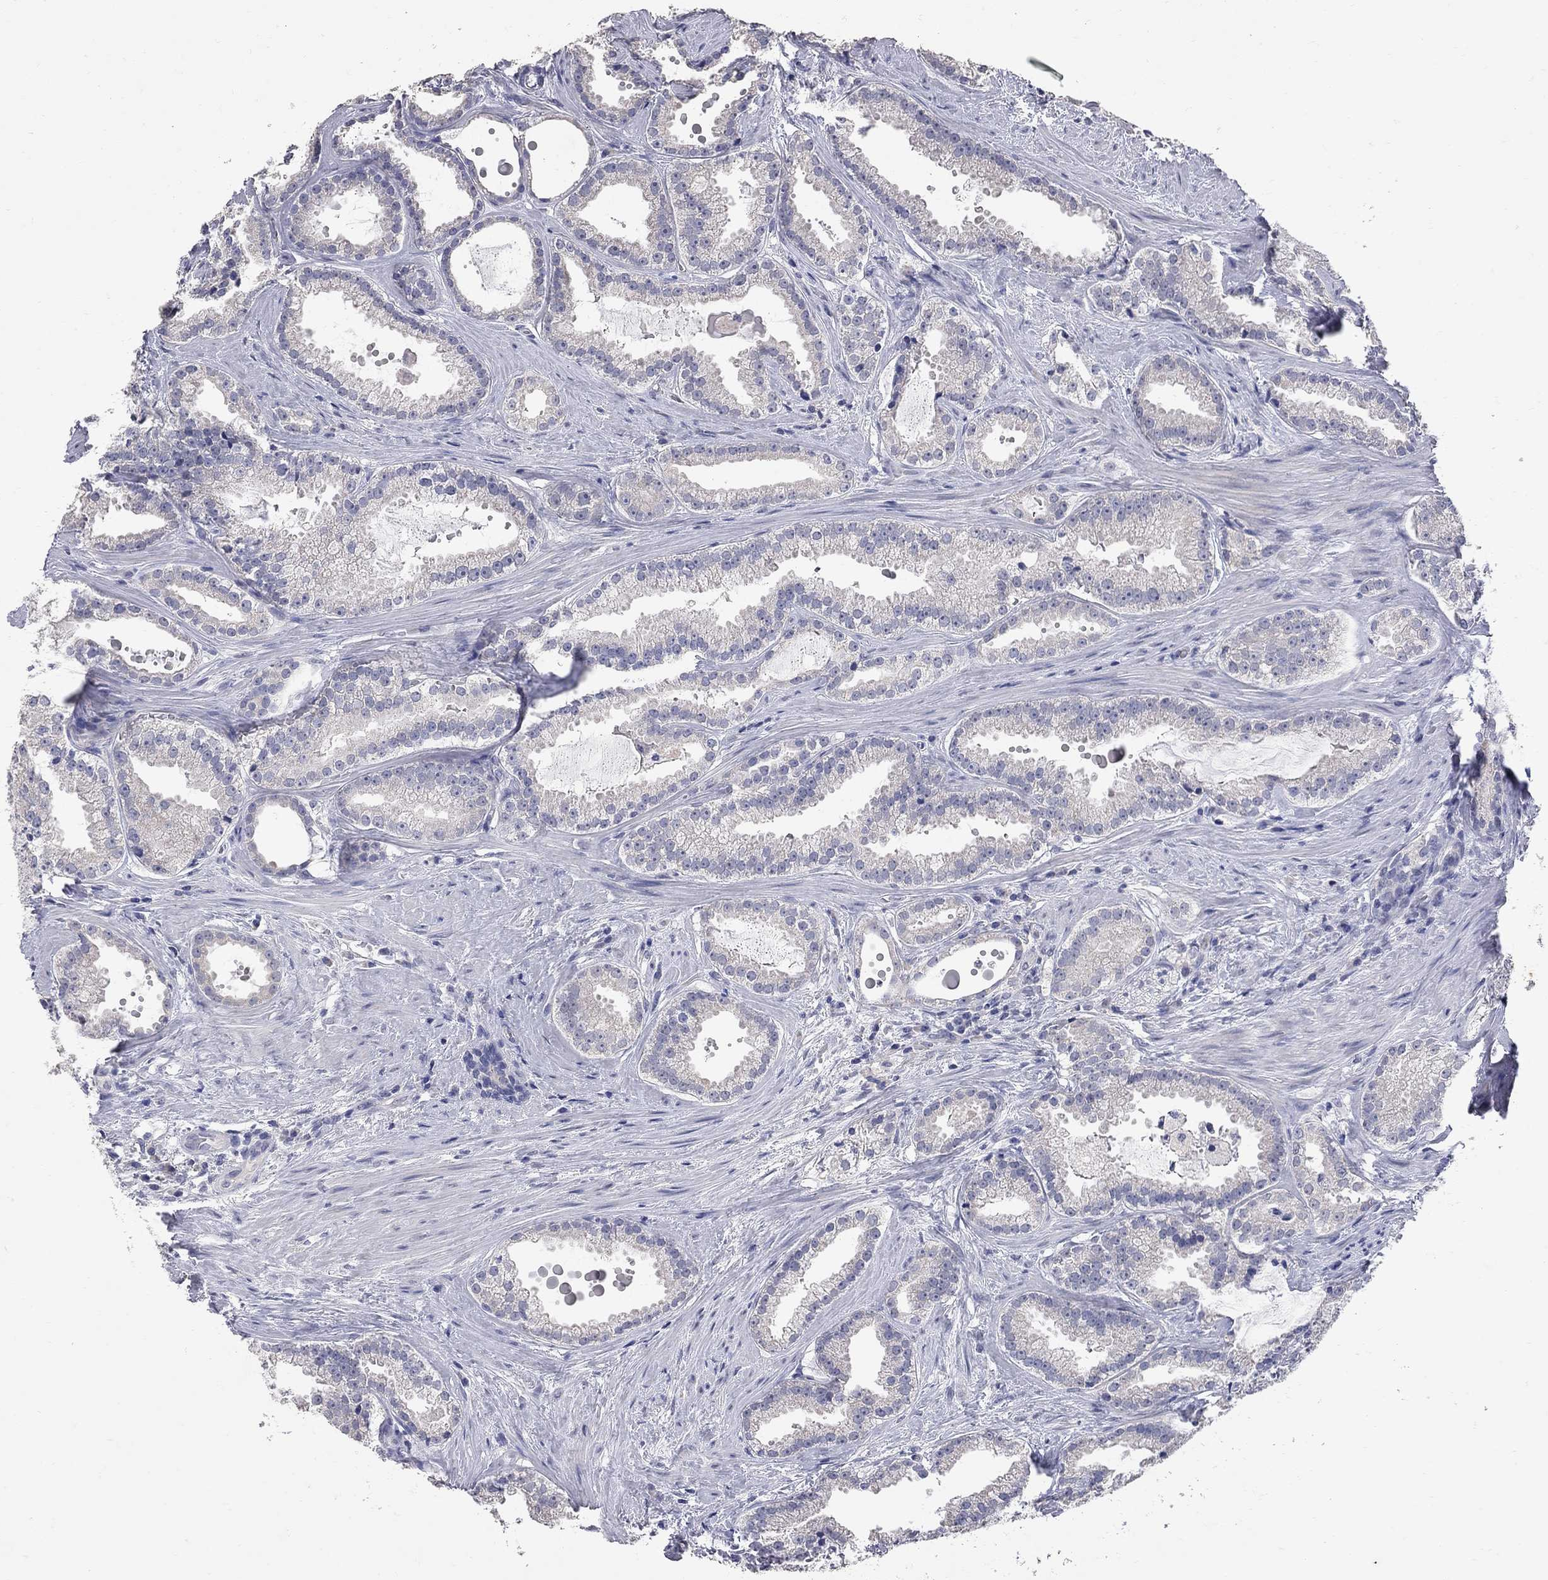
{"staining": {"intensity": "negative", "quantity": "none", "location": "none"}, "tissue": "prostate cancer", "cell_type": "Tumor cells", "image_type": "cancer", "snomed": [{"axis": "morphology", "description": "Adenocarcinoma, NOS"}, {"axis": "morphology", "description": "Adenocarcinoma, High grade"}, {"axis": "topography", "description": "Prostate"}], "caption": "Immunohistochemistry (IHC) image of prostate cancer stained for a protein (brown), which displays no staining in tumor cells.", "gene": "NOS2", "patient": {"sex": "male", "age": 64}}